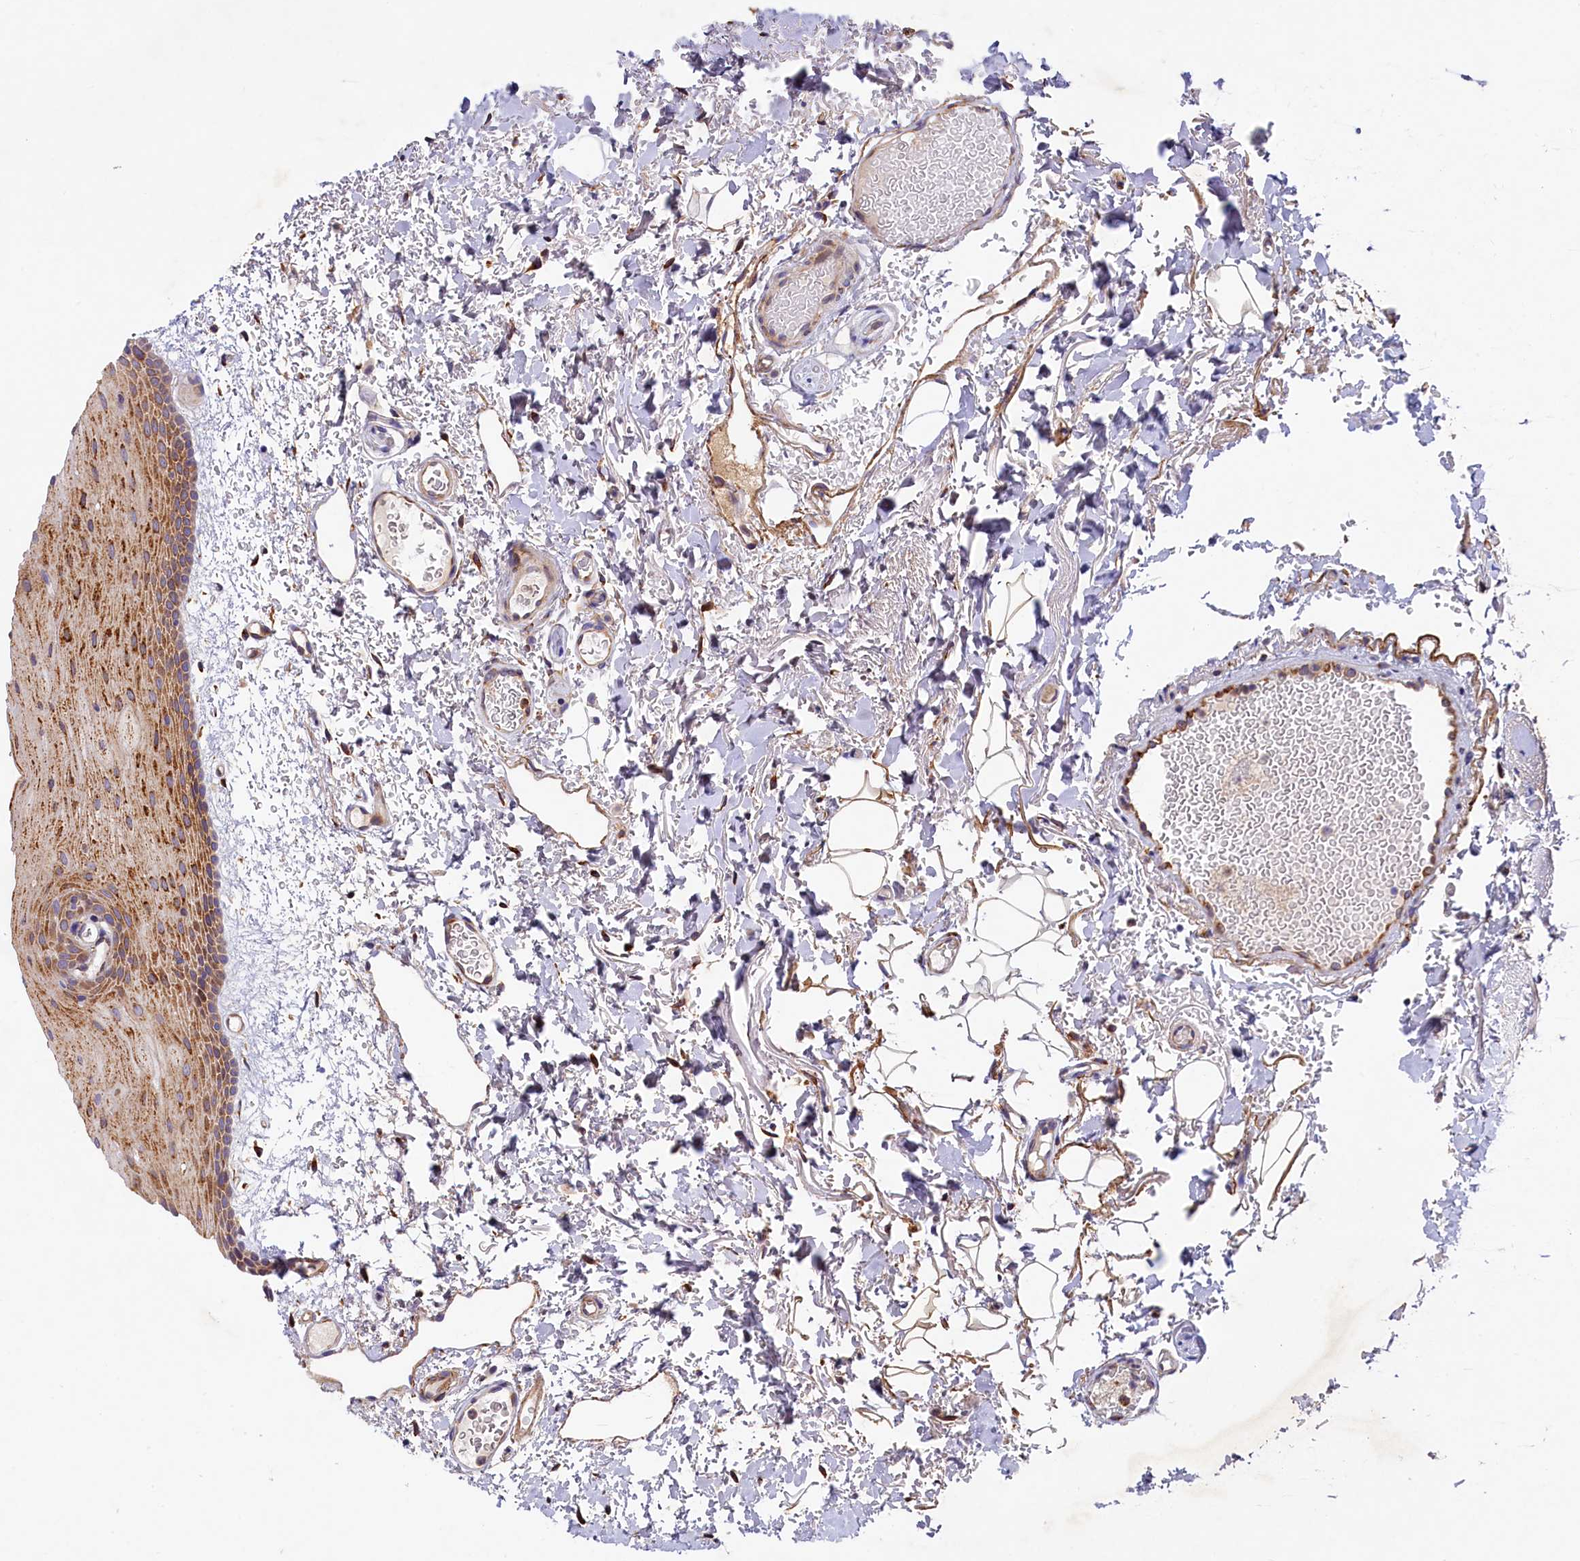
{"staining": {"intensity": "strong", "quantity": ">75%", "location": "cytoplasmic/membranous"}, "tissue": "oral mucosa", "cell_type": "Squamous epithelial cells", "image_type": "normal", "snomed": [{"axis": "morphology", "description": "Normal tissue, NOS"}, {"axis": "topography", "description": "Oral tissue"}], "caption": "Immunohistochemical staining of benign human oral mucosa demonstrates strong cytoplasmic/membranous protein positivity in about >75% of squamous epithelial cells.", "gene": "SSC5D", "patient": {"sex": "female", "age": 70}}